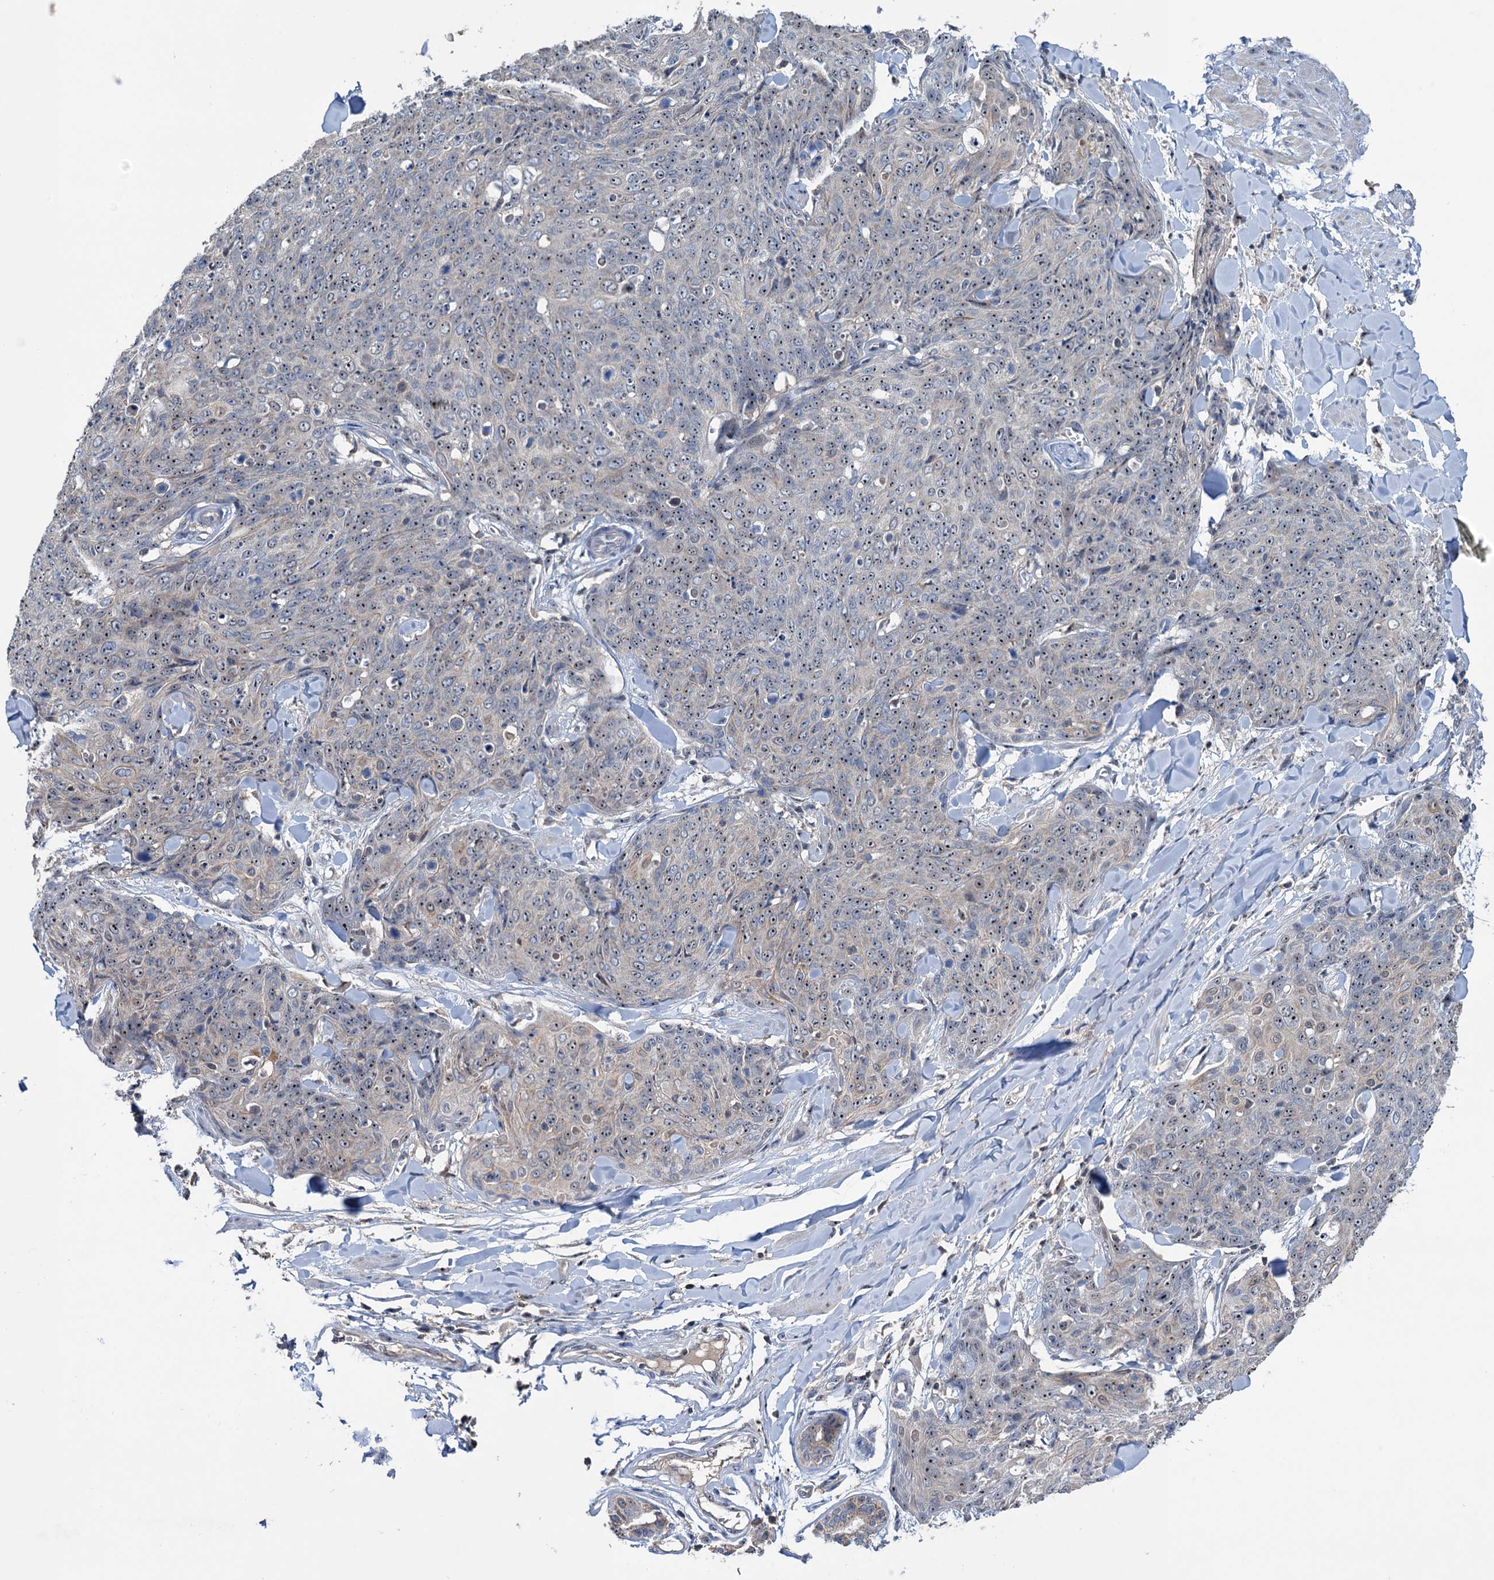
{"staining": {"intensity": "moderate", "quantity": "<25%", "location": "nuclear"}, "tissue": "skin cancer", "cell_type": "Tumor cells", "image_type": "cancer", "snomed": [{"axis": "morphology", "description": "Squamous cell carcinoma, NOS"}, {"axis": "topography", "description": "Skin"}, {"axis": "topography", "description": "Vulva"}], "caption": "Protein staining exhibits moderate nuclear positivity in about <25% of tumor cells in squamous cell carcinoma (skin). (DAB (3,3'-diaminobenzidine) = brown stain, brightfield microscopy at high magnification).", "gene": "HTR3B", "patient": {"sex": "female", "age": 85}}